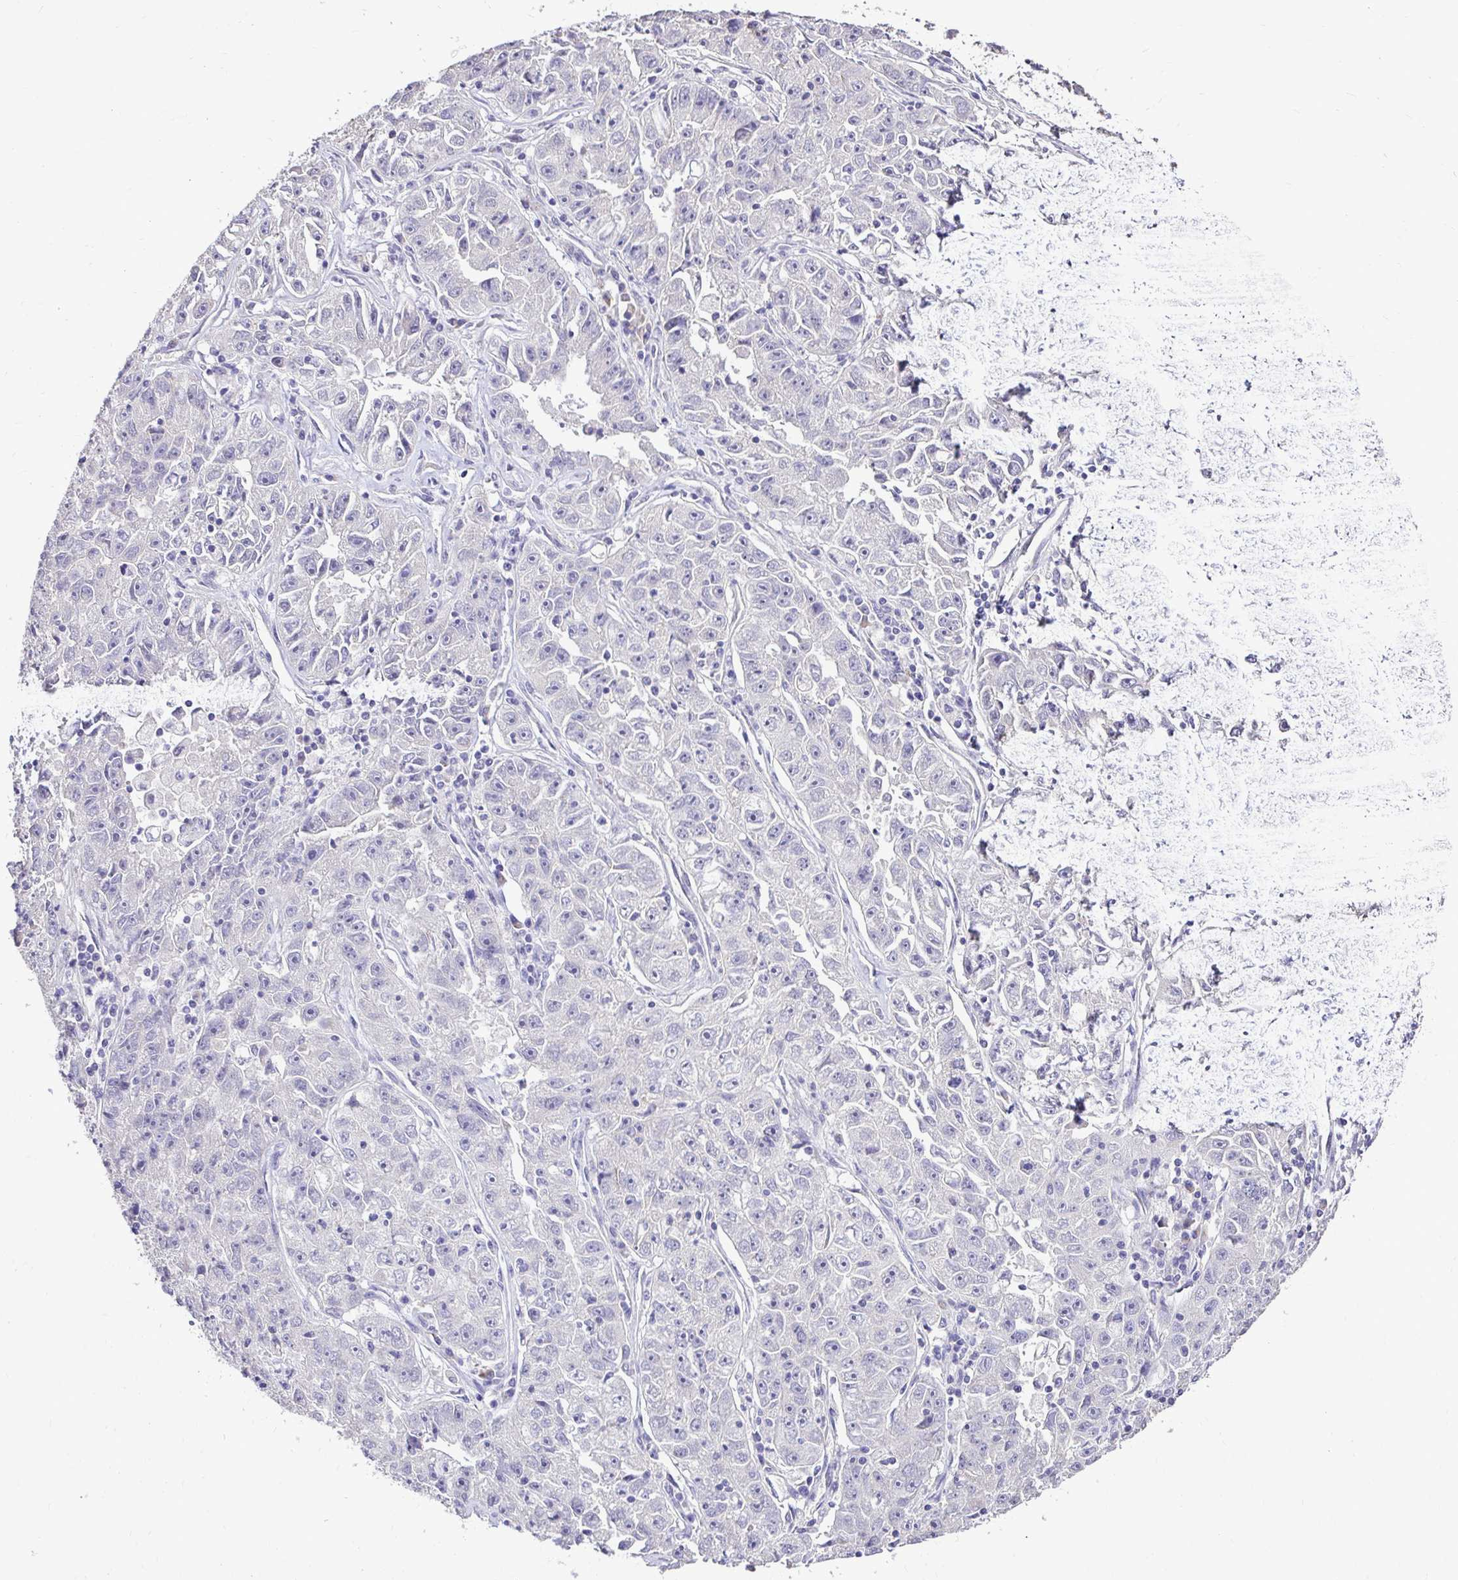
{"staining": {"intensity": "negative", "quantity": "none", "location": "none"}, "tissue": "lung cancer", "cell_type": "Tumor cells", "image_type": "cancer", "snomed": [{"axis": "morphology", "description": "Normal morphology"}, {"axis": "morphology", "description": "Adenocarcinoma, NOS"}, {"axis": "topography", "description": "Lymph node"}, {"axis": "topography", "description": "Lung"}], "caption": "Tumor cells are negative for brown protein staining in lung adenocarcinoma.", "gene": "KIAA1210", "patient": {"sex": "female", "age": 57}}